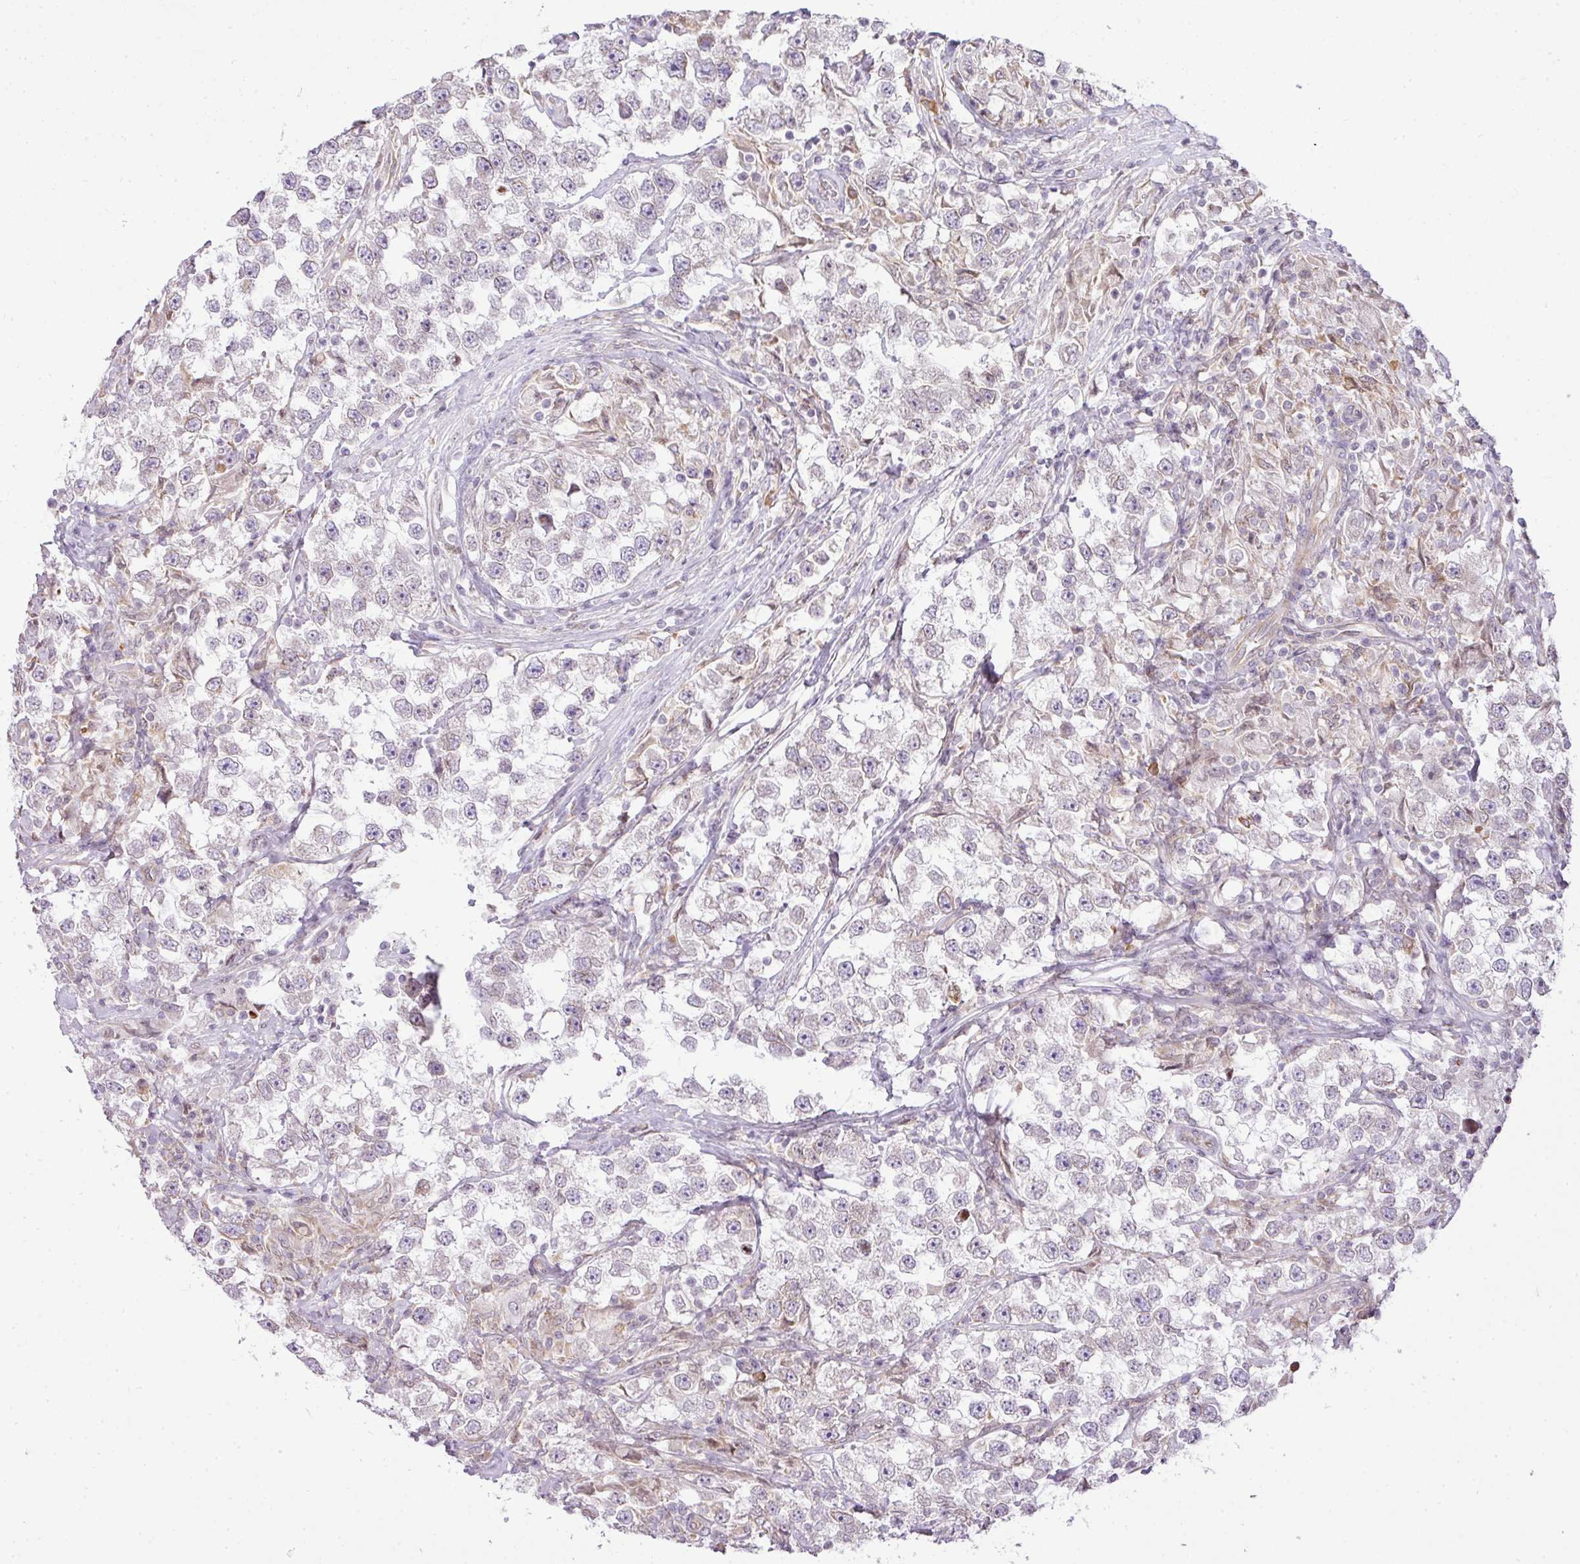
{"staining": {"intensity": "negative", "quantity": "none", "location": "none"}, "tissue": "testis cancer", "cell_type": "Tumor cells", "image_type": "cancer", "snomed": [{"axis": "morphology", "description": "Seminoma, NOS"}, {"axis": "topography", "description": "Testis"}], "caption": "An IHC photomicrograph of testis cancer (seminoma) is shown. There is no staining in tumor cells of testis cancer (seminoma). Nuclei are stained in blue.", "gene": "COX18", "patient": {"sex": "male", "age": 46}}